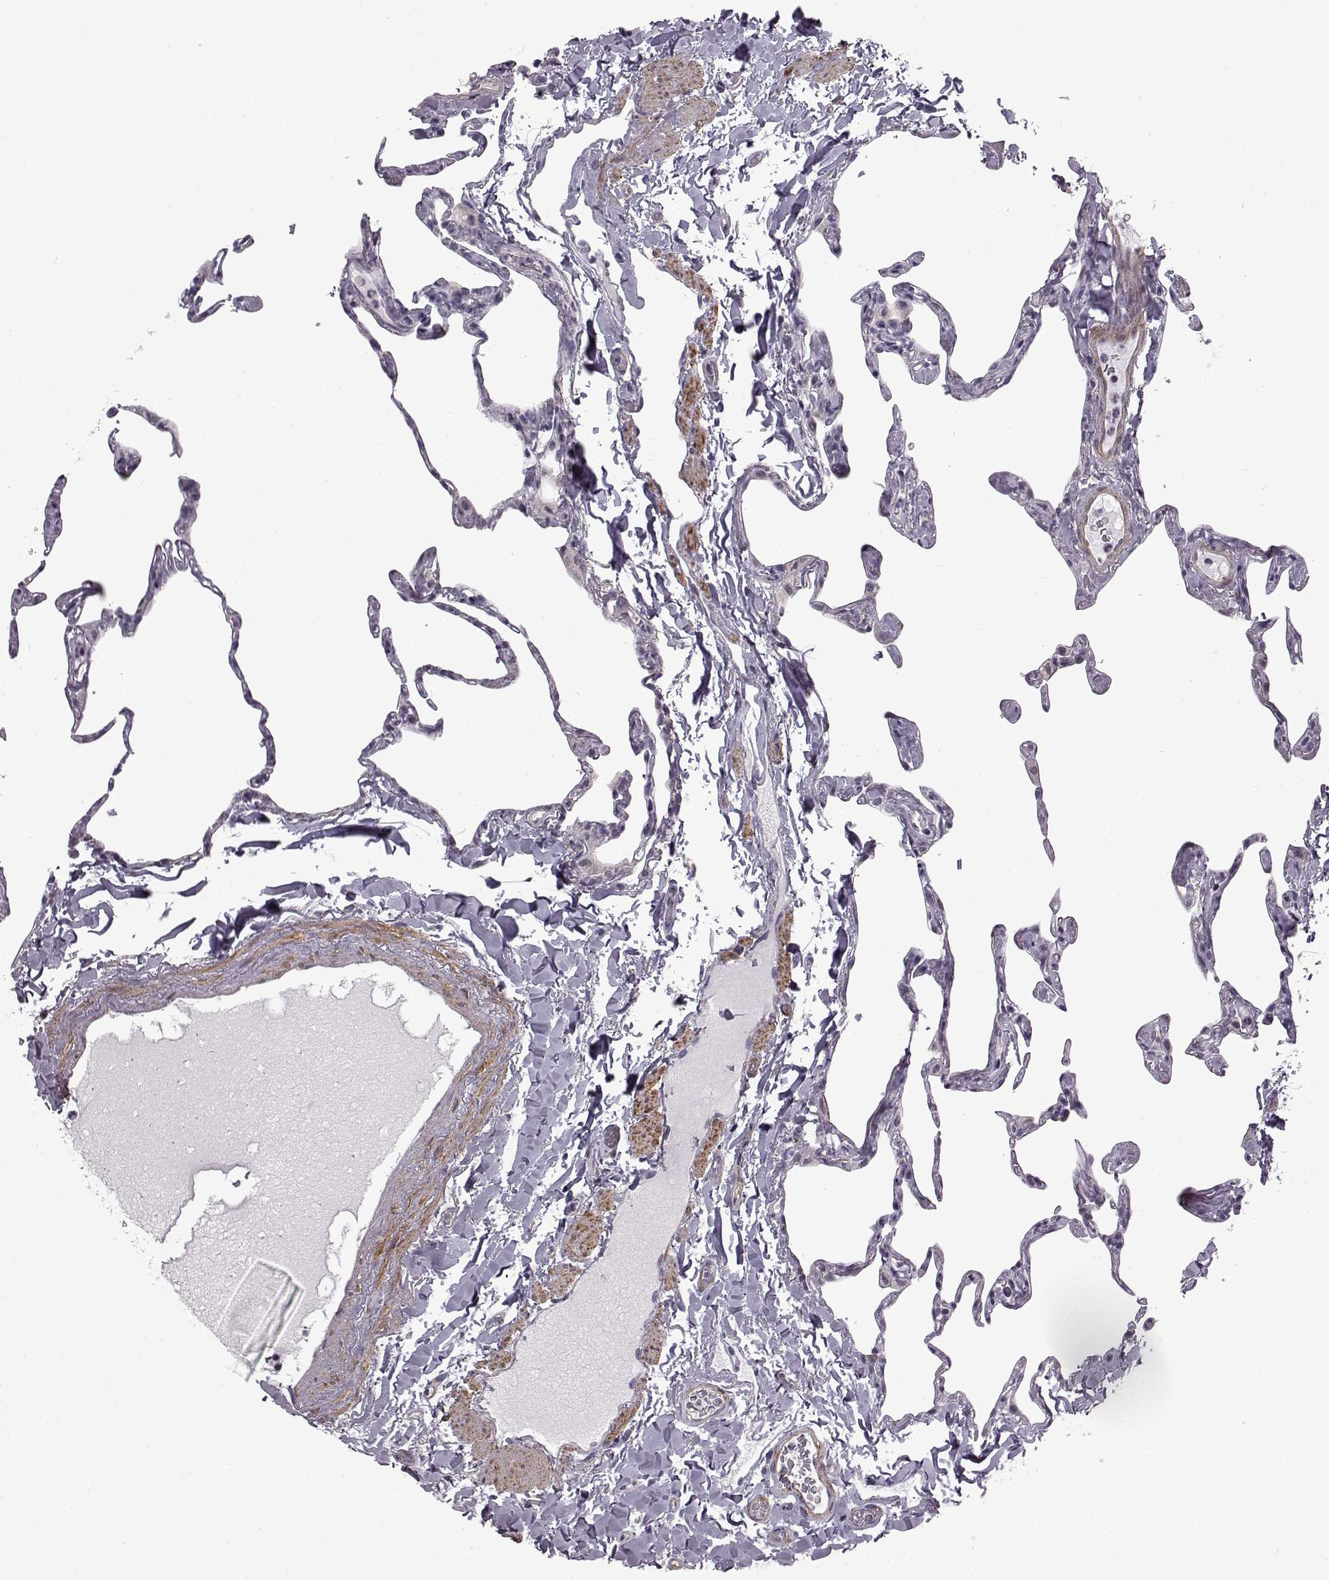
{"staining": {"intensity": "negative", "quantity": "none", "location": "none"}, "tissue": "lung", "cell_type": "Alveolar cells", "image_type": "normal", "snomed": [{"axis": "morphology", "description": "Normal tissue, NOS"}, {"axis": "topography", "description": "Lung"}], "caption": "The image reveals no significant staining in alveolar cells of lung.", "gene": "SYNPO2", "patient": {"sex": "male", "age": 65}}